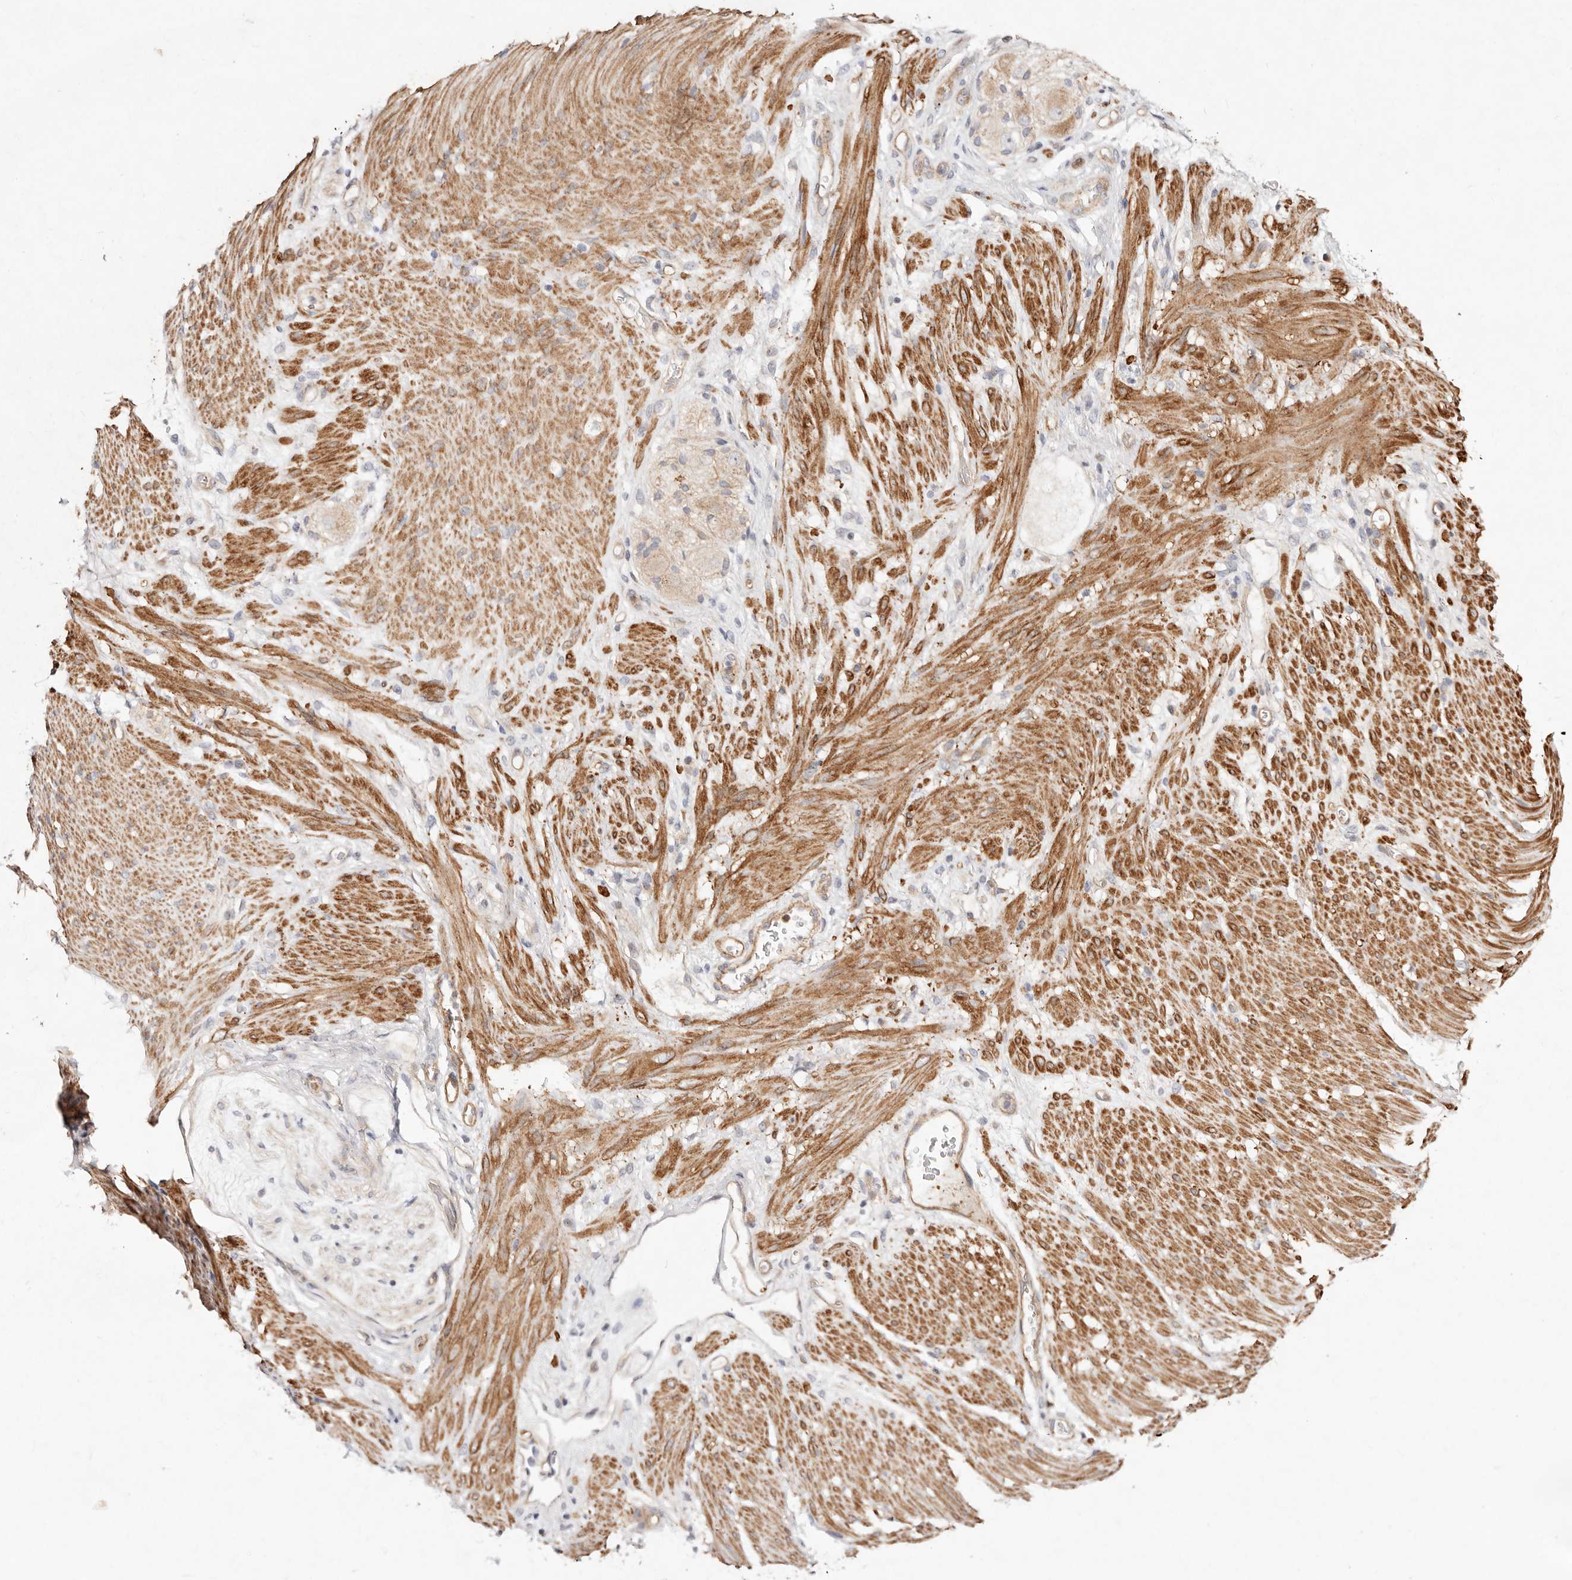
{"staining": {"intensity": "negative", "quantity": "none", "location": "none"}, "tissue": "stomach cancer", "cell_type": "Tumor cells", "image_type": "cancer", "snomed": [{"axis": "morphology", "description": "Adenocarcinoma, NOS"}, {"axis": "topography", "description": "Stomach"}], "caption": "The immunohistochemistry (IHC) photomicrograph has no significant expression in tumor cells of stomach adenocarcinoma tissue.", "gene": "MTMR11", "patient": {"sex": "female", "age": 73}}